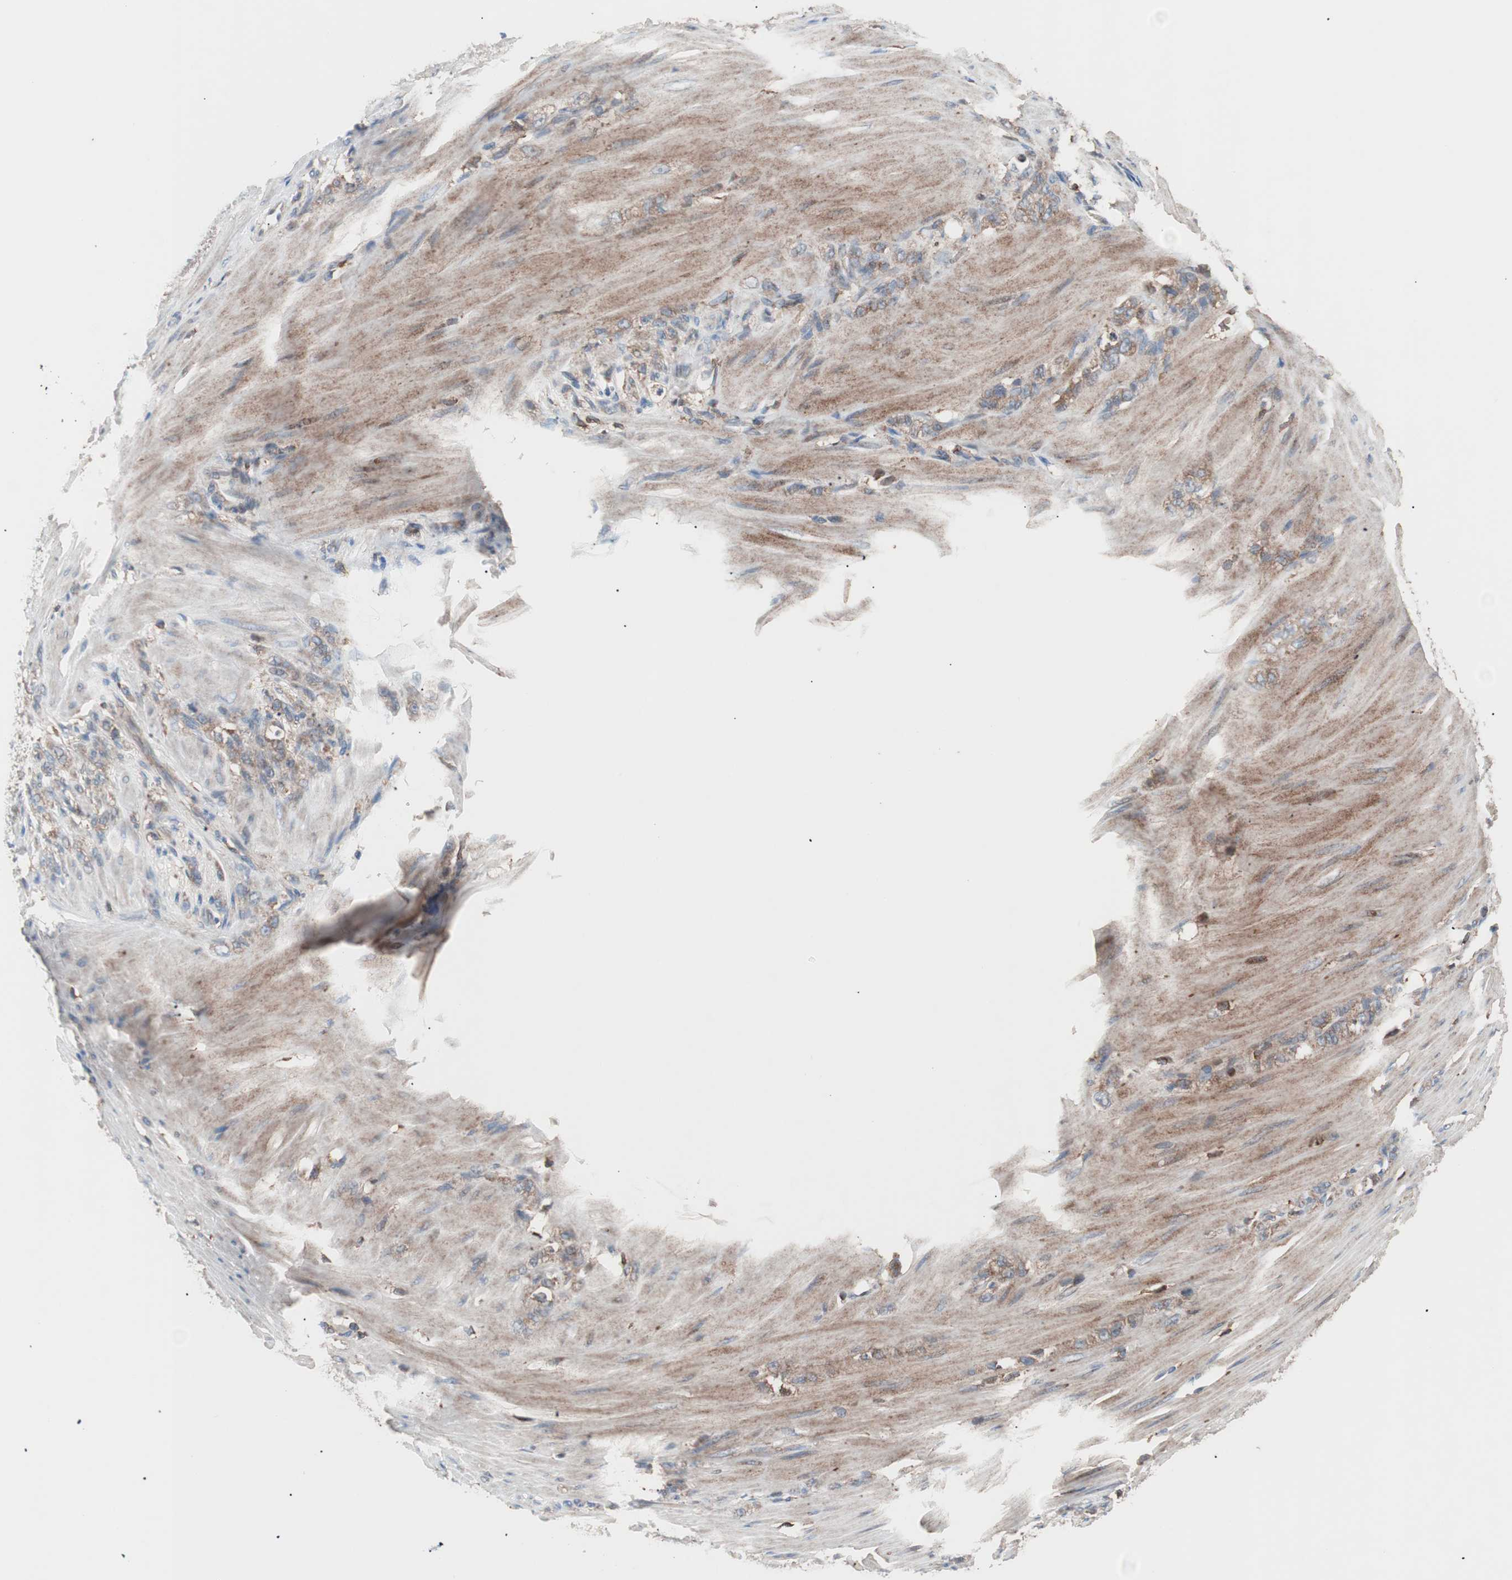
{"staining": {"intensity": "moderate", "quantity": ">75%", "location": "cytoplasmic/membranous"}, "tissue": "stomach cancer", "cell_type": "Tumor cells", "image_type": "cancer", "snomed": [{"axis": "morphology", "description": "Adenocarcinoma, NOS"}, {"axis": "topography", "description": "Stomach"}], "caption": "Human stomach cancer (adenocarcinoma) stained for a protein (brown) displays moderate cytoplasmic/membranous positive expression in approximately >75% of tumor cells.", "gene": "PIK3R1", "patient": {"sex": "male", "age": 82}}